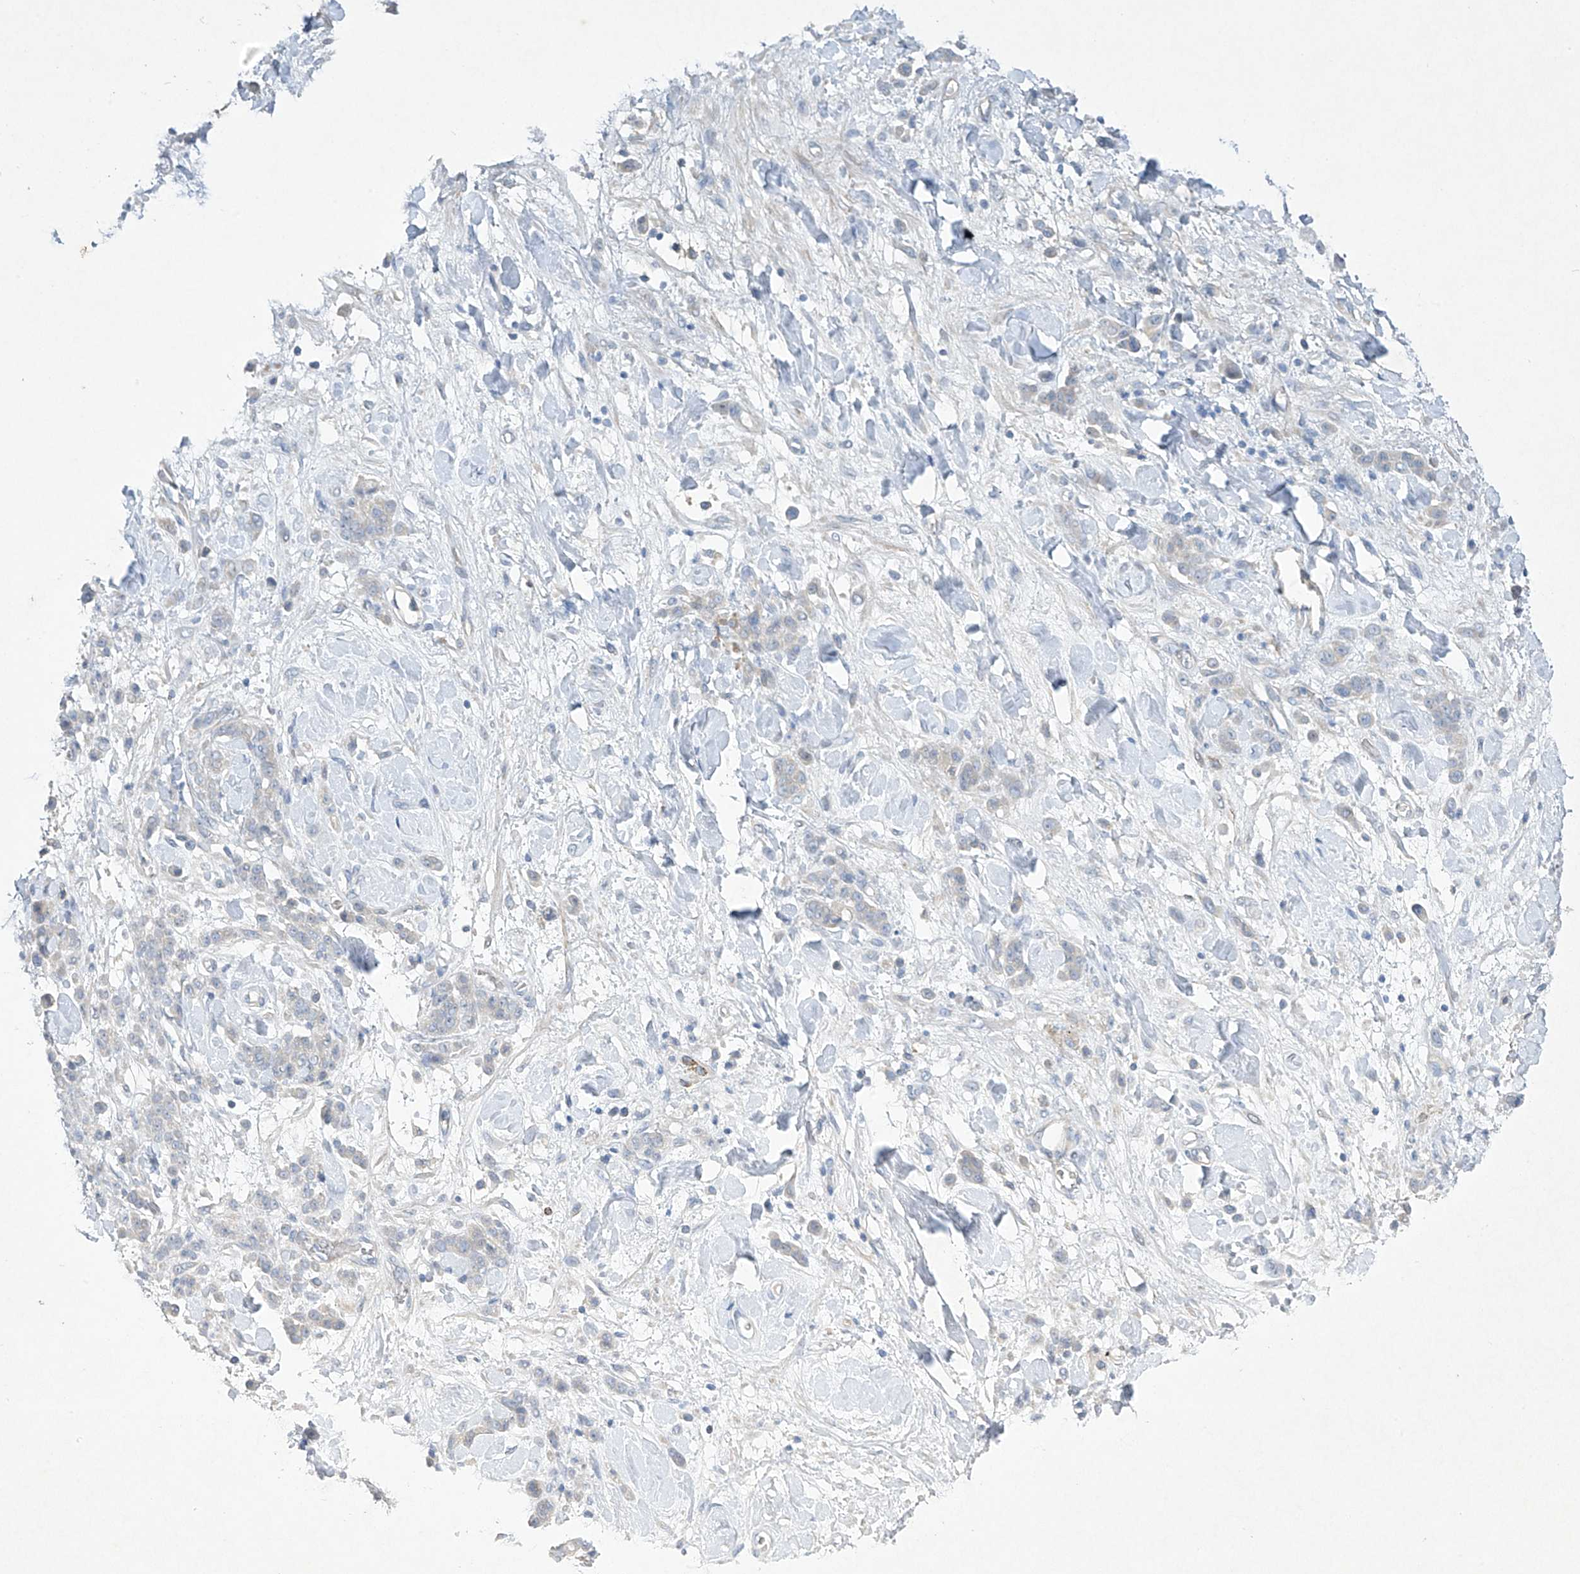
{"staining": {"intensity": "negative", "quantity": "none", "location": "none"}, "tissue": "stomach cancer", "cell_type": "Tumor cells", "image_type": "cancer", "snomed": [{"axis": "morphology", "description": "Normal tissue, NOS"}, {"axis": "morphology", "description": "Adenocarcinoma, NOS"}, {"axis": "topography", "description": "Stomach"}], "caption": "This is an IHC histopathology image of human adenocarcinoma (stomach). There is no expression in tumor cells.", "gene": "PRSS12", "patient": {"sex": "male", "age": 82}}